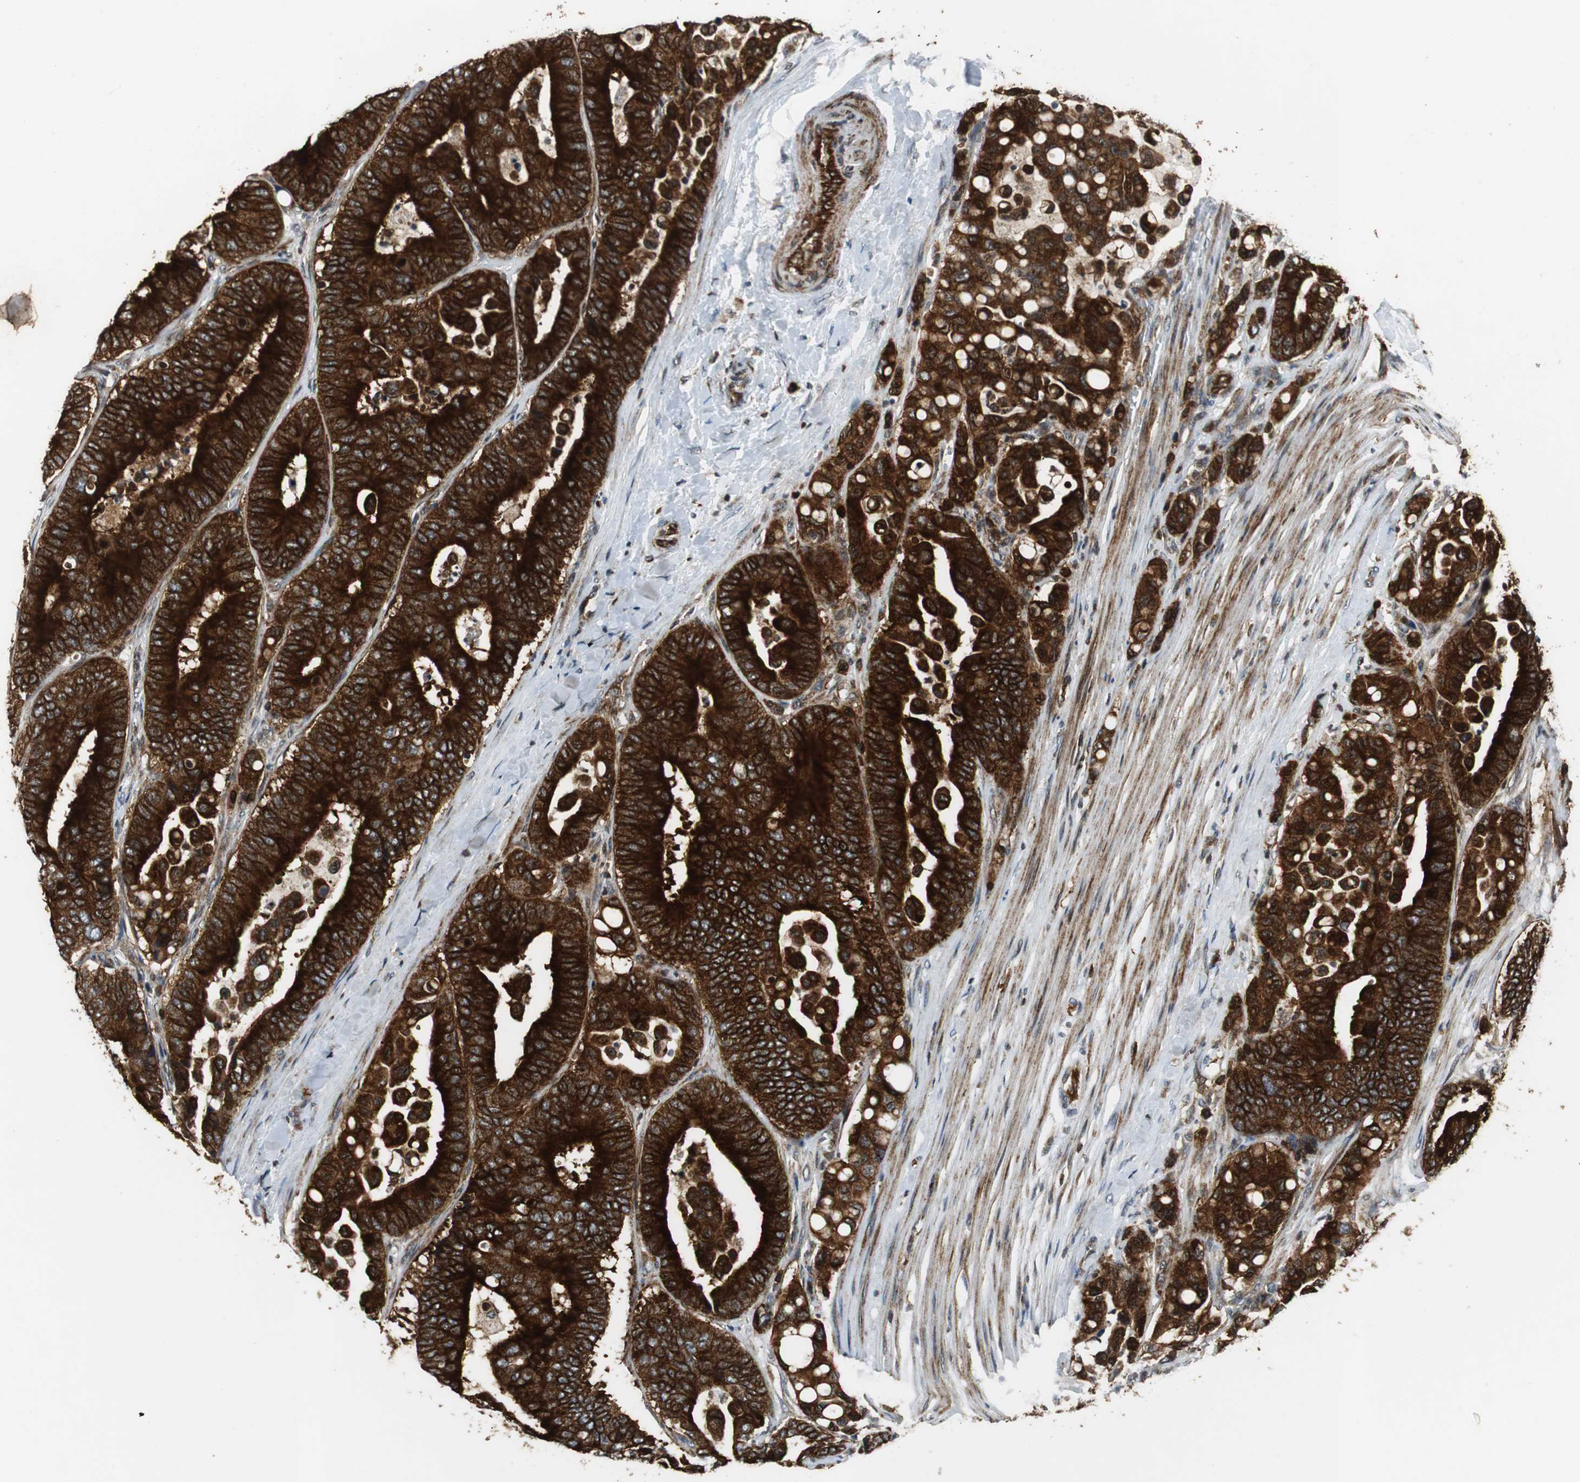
{"staining": {"intensity": "strong", "quantity": ">75%", "location": "cytoplasmic/membranous"}, "tissue": "colorectal cancer", "cell_type": "Tumor cells", "image_type": "cancer", "snomed": [{"axis": "morphology", "description": "Normal tissue, NOS"}, {"axis": "morphology", "description": "Adenocarcinoma, NOS"}, {"axis": "topography", "description": "Colon"}], "caption": "The image demonstrates immunohistochemical staining of colorectal cancer. There is strong cytoplasmic/membranous staining is present in approximately >75% of tumor cells.", "gene": "TUBA4A", "patient": {"sex": "male", "age": 82}}